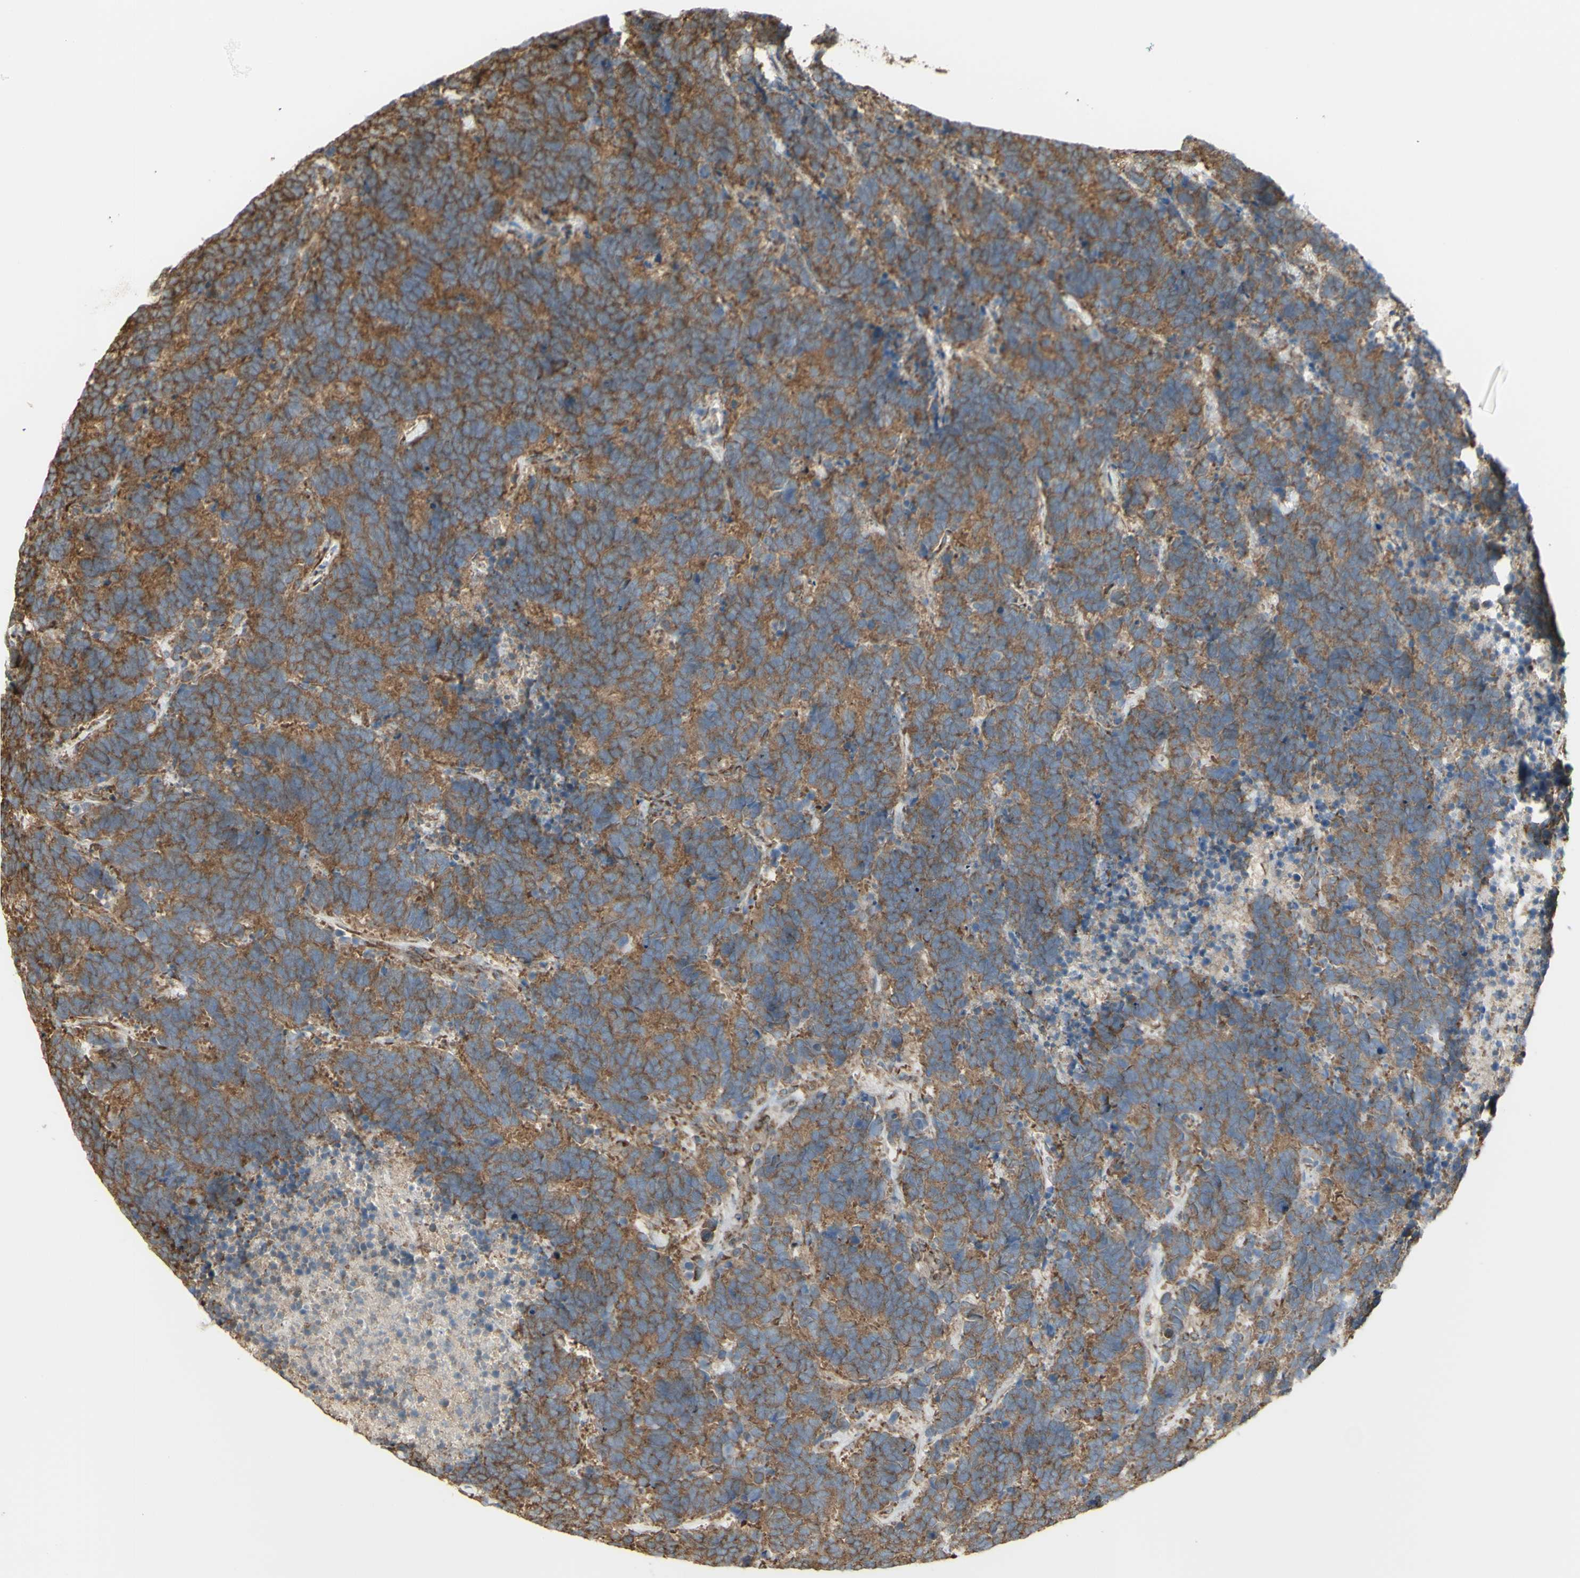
{"staining": {"intensity": "moderate", "quantity": ">75%", "location": "cytoplasmic/membranous"}, "tissue": "carcinoid", "cell_type": "Tumor cells", "image_type": "cancer", "snomed": [{"axis": "morphology", "description": "Carcinoma, NOS"}, {"axis": "morphology", "description": "Carcinoid, malignant, NOS"}, {"axis": "topography", "description": "Urinary bladder"}], "caption": "Immunohistochemical staining of human carcinoid exhibits medium levels of moderate cytoplasmic/membranous positivity in about >75% of tumor cells.", "gene": "EEF1B2", "patient": {"sex": "male", "age": 57}}